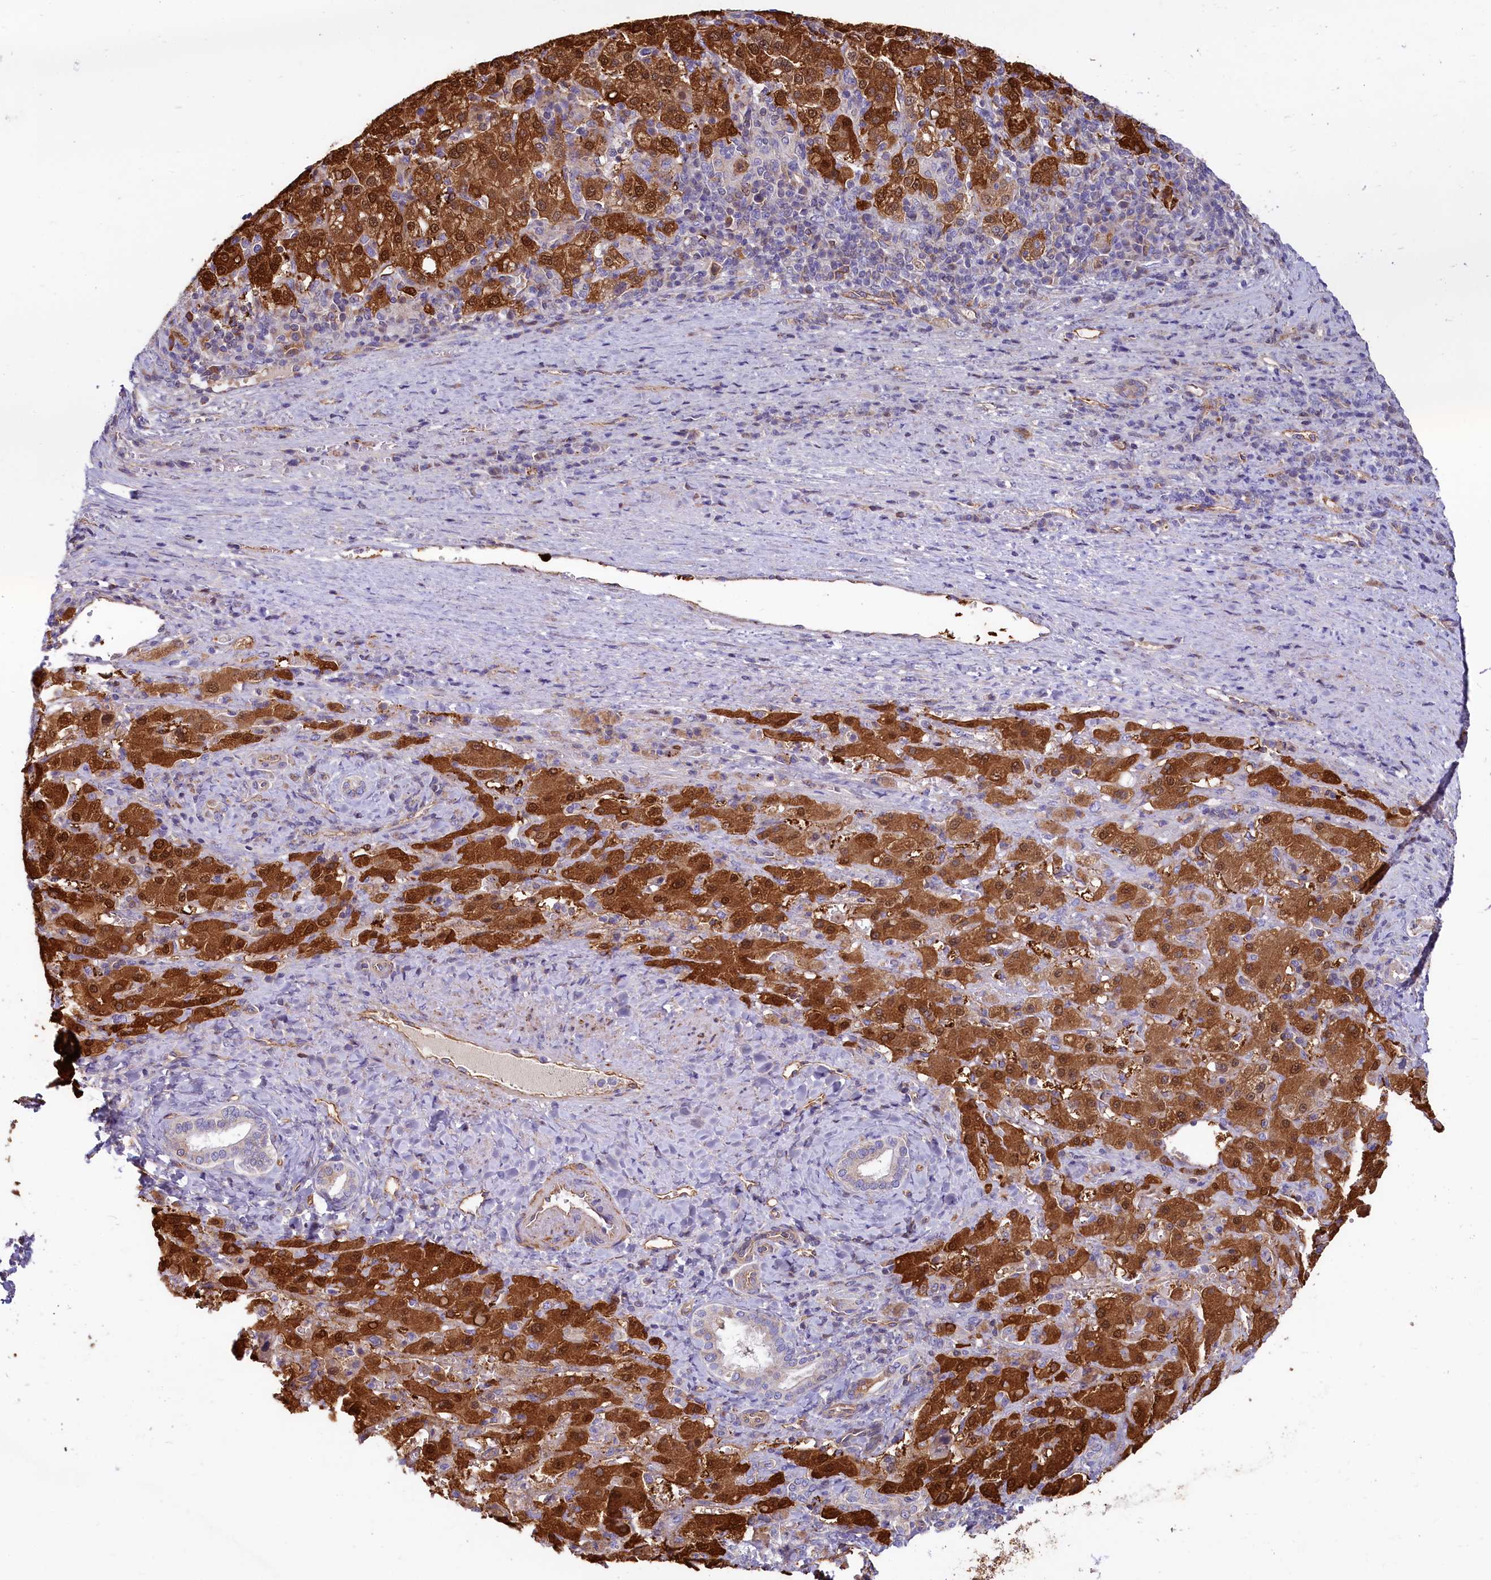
{"staining": {"intensity": "strong", "quantity": ">75%", "location": "cytoplasmic/membranous,nuclear"}, "tissue": "liver cancer", "cell_type": "Tumor cells", "image_type": "cancer", "snomed": [{"axis": "morphology", "description": "Carcinoma, Hepatocellular, NOS"}, {"axis": "topography", "description": "Liver"}], "caption": "Immunohistochemistry micrograph of liver cancer stained for a protein (brown), which shows high levels of strong cytoplasmic/membranous and nuclear staining in approximately >75% of tumor cells.", "gene": "LMOD3", "patient": {"sex": "female", "age": 58}}